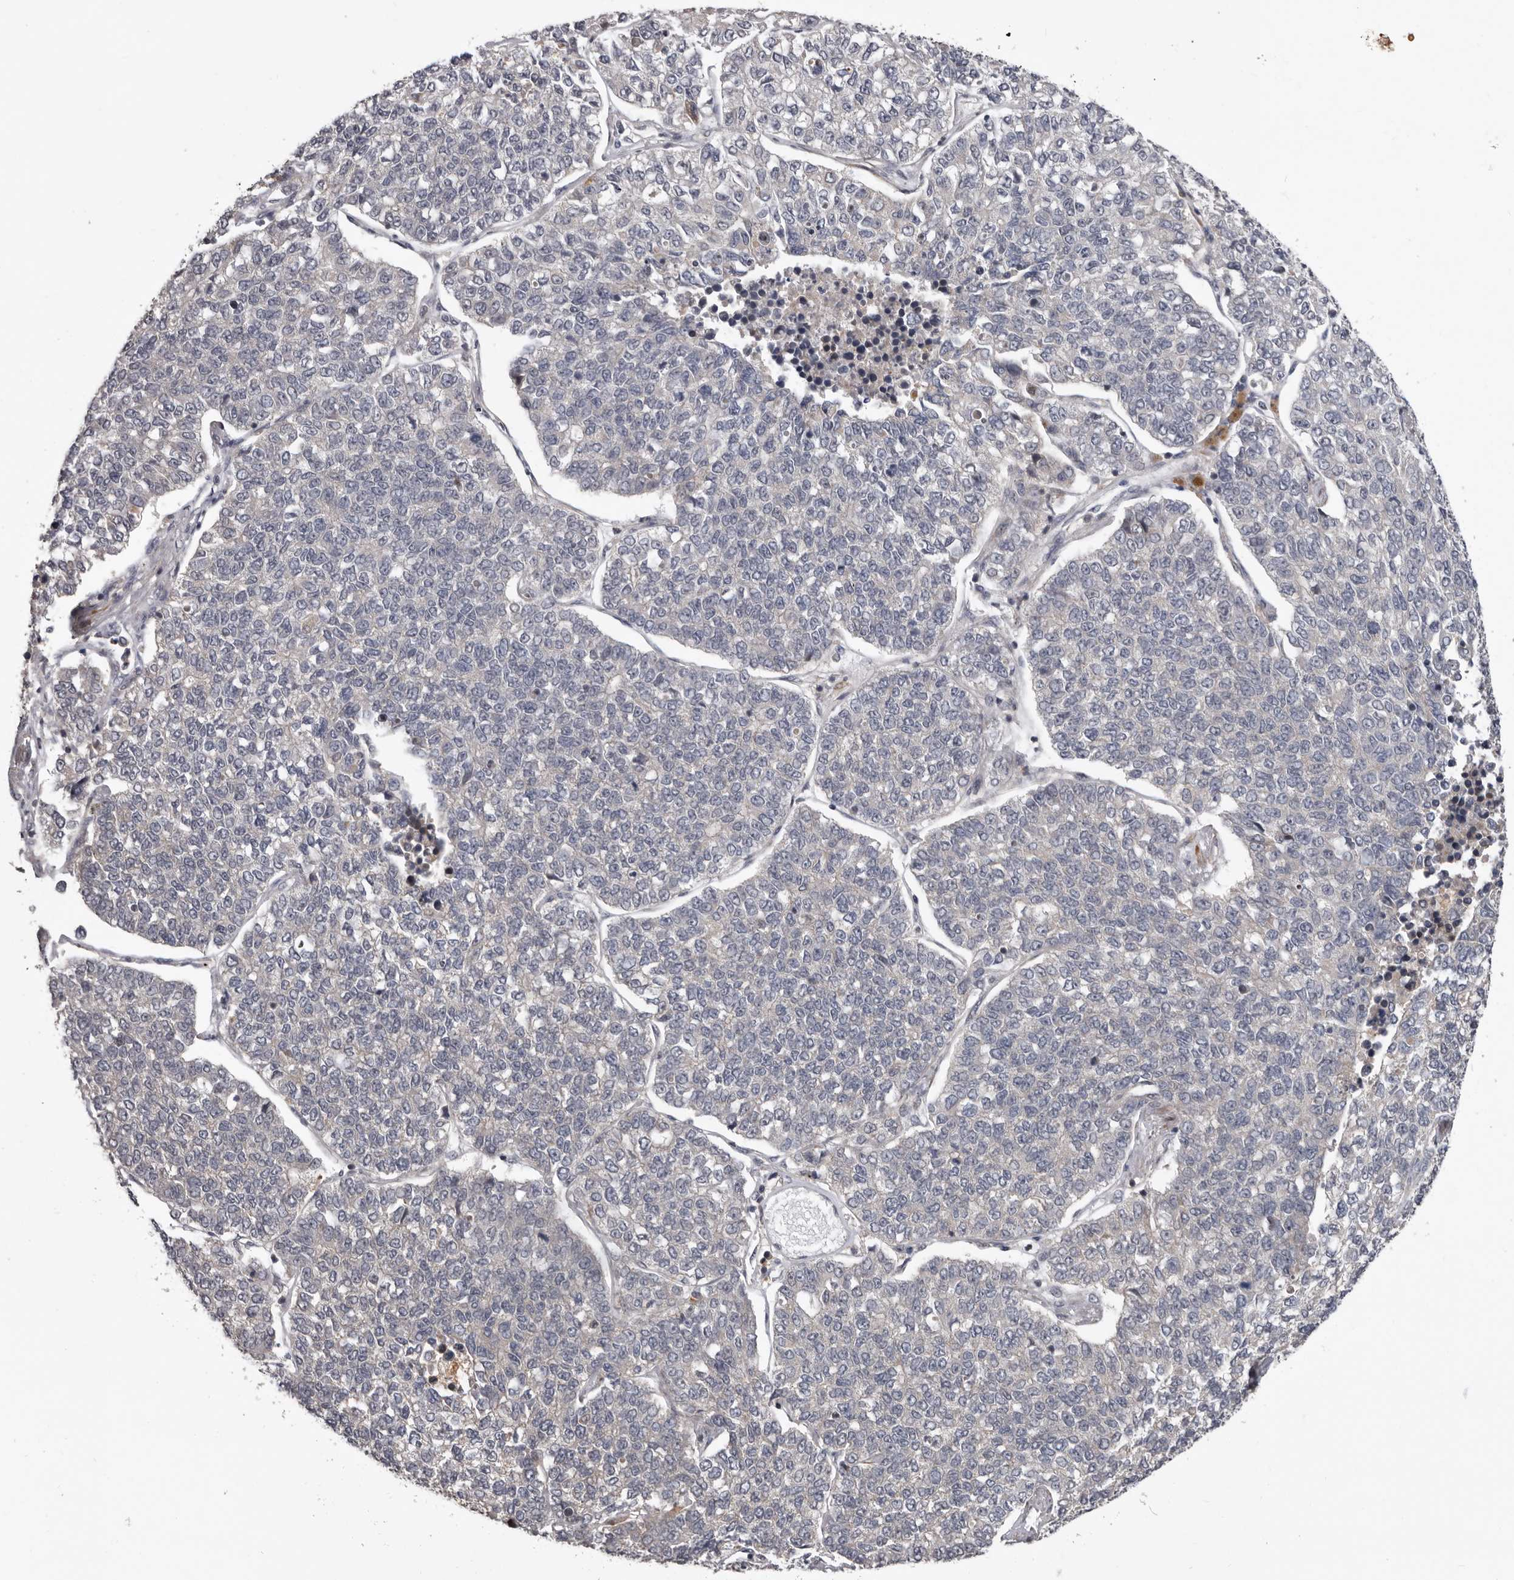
{"staining": {"intensity": "negative", "quantity": "none", "location": "none"}, "tissue": "lung cancer", "cell_type": "Tumor cells", "image_type": "cancer", "snomed": [{"axis": "morphology", "description": "Adenocarcinoma, NOS"}, {"axis": "topography", "description": "Lung"}], "caption": "IHC image of adenocarcinoma (lung) stained for a protein (brown), which exhibits no staining in tumor cells. Brightfield microscopy of IHC stained with DAB (3,3'-diaminobenzidine) (brown) and hematoxylin (blue), captured at high magnification.", "gene": "FGFR4", "patient": {"sex": "male", "age": 49}}